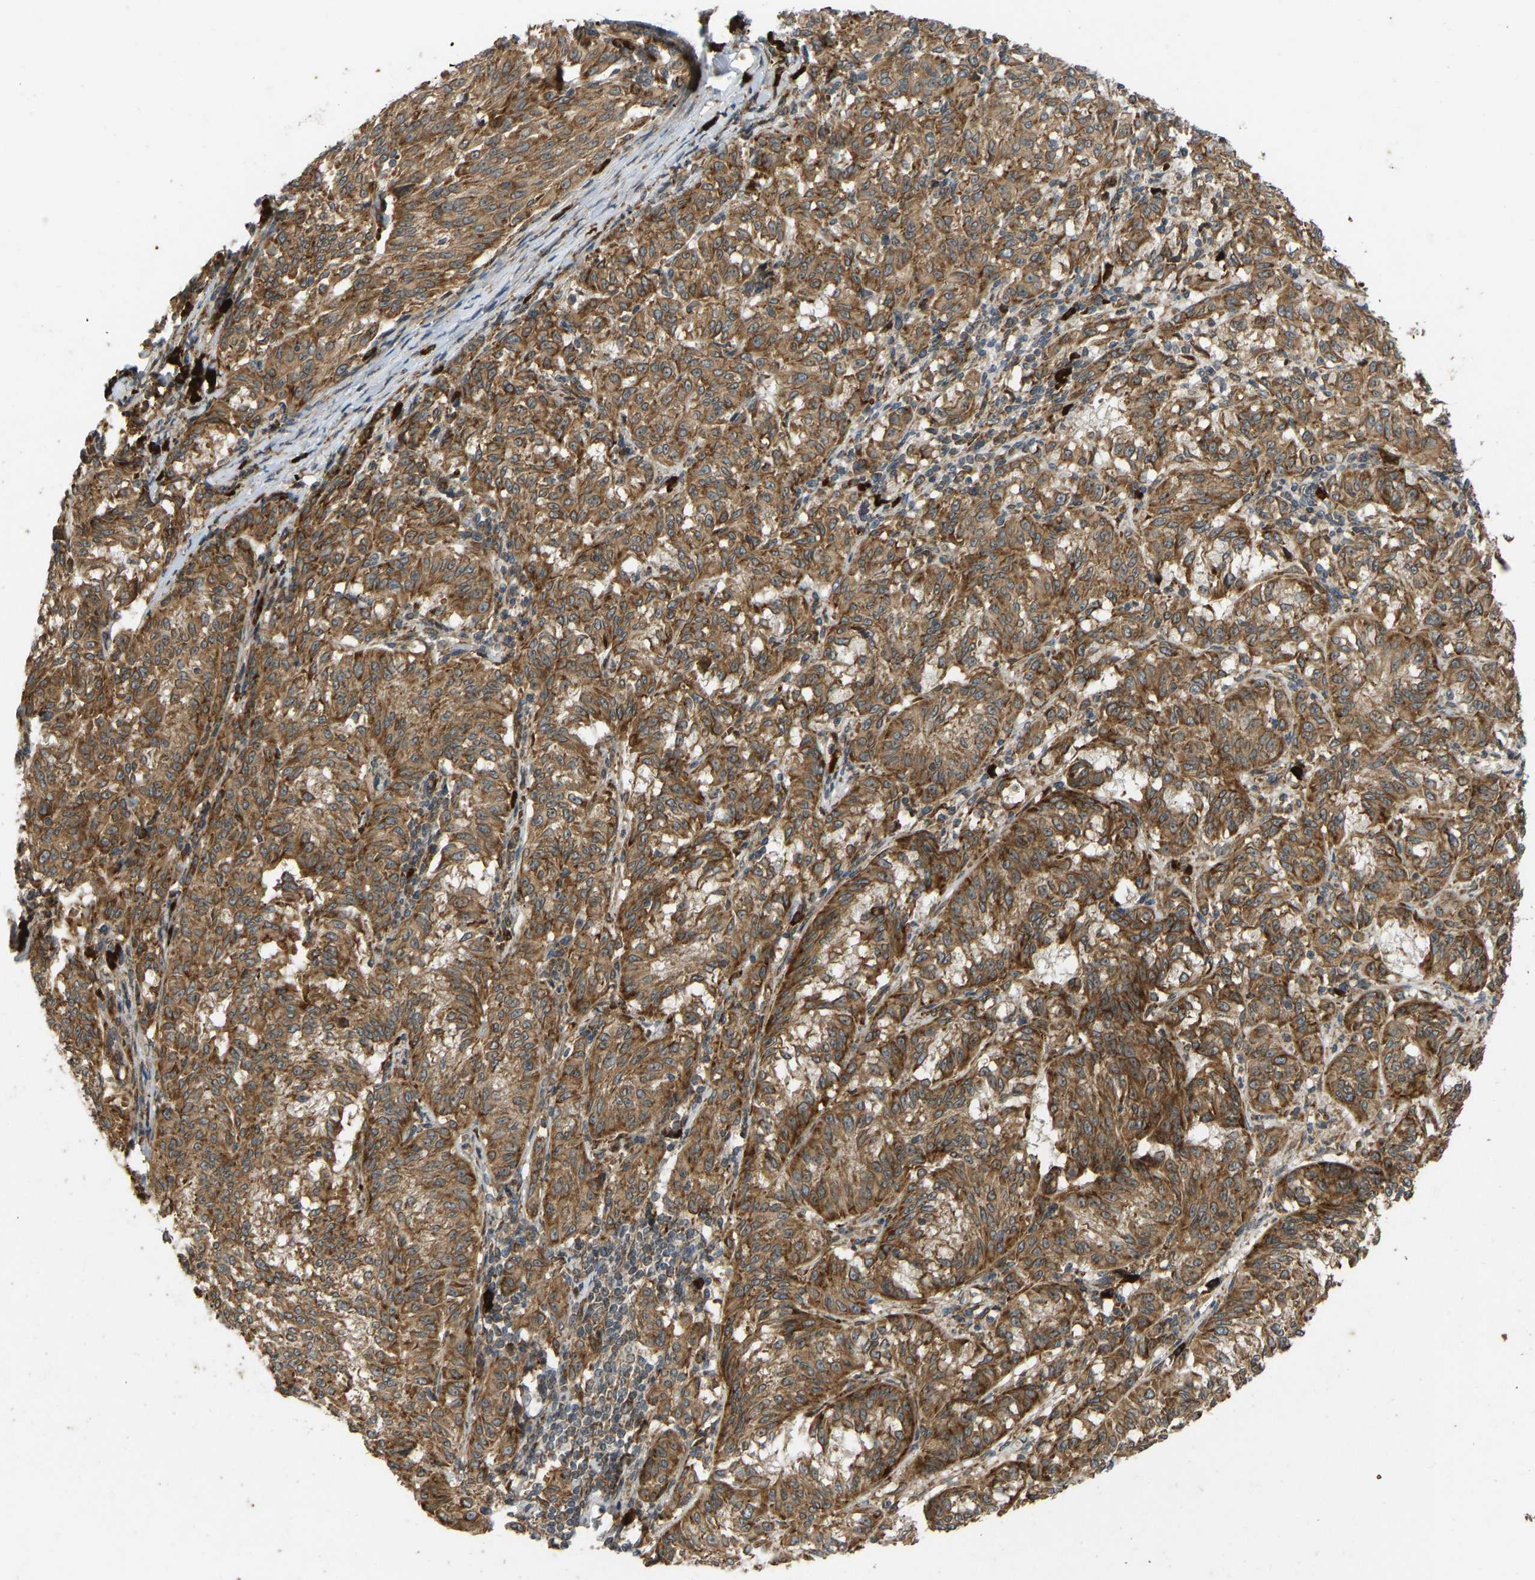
{"staining": {"intensity": "moderate", "quantity": ">75%", "location": "cytoplasmic/membranous"}, "tissue": "melanoma", "cell_type": "Tumor cells", "image_type": "cancer", "snomed": [{"axis": "morphology", "description": "Malignant melanoma, NOS"}, {"axis": "topography", "description": "Skin"}], "caption": "There is medium levels of moderate cytoplasmic/membranous expression in tumor cells of malignant melanoma, as demonstrated by immunohistochemical staining (brown color).", "gene": "RPN2", "patient": {"sex": "female", "age": 72}}